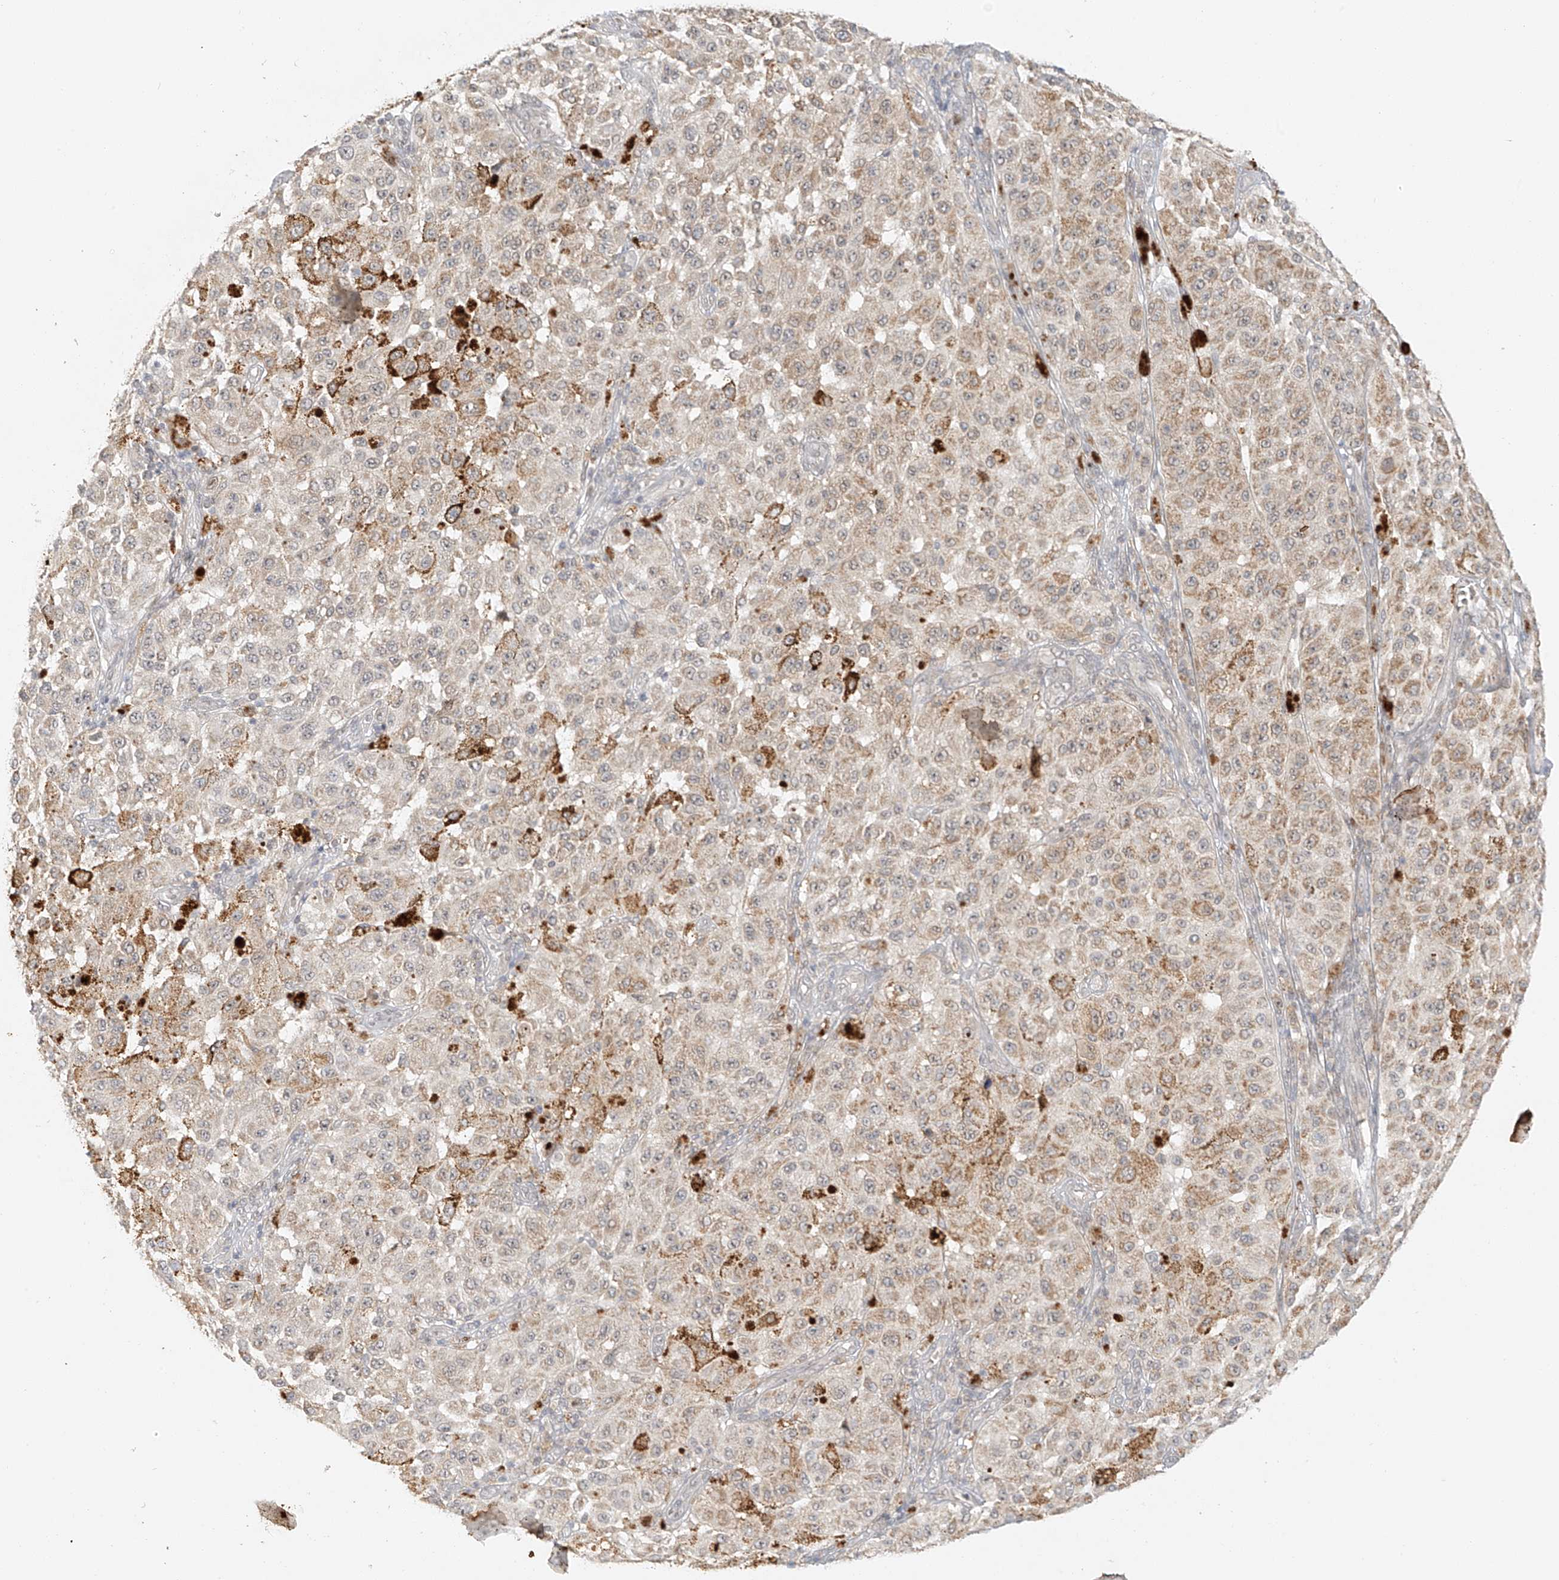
{"staining": {"intensity": "weak", "quantity": "25%-75%", "location": "cytoplasmic/membranous"}, "tissue": "melanoma", "cell_type": "Tumor cells", "image_type": "cancer", "snomed": [{"axis": "morphology", "description": "Malignant melanoma, NOS"}, {"axis": "topography", "description": "Skin"}], "caption": "Melanoma was stained to show a protein in brown. There is low levels of weak cytoplasmic/membranous staining in approximately 25%-75% of tumor cells.", "gene": "MIPEP", "patient": {"sex": "female", "age": 64}}